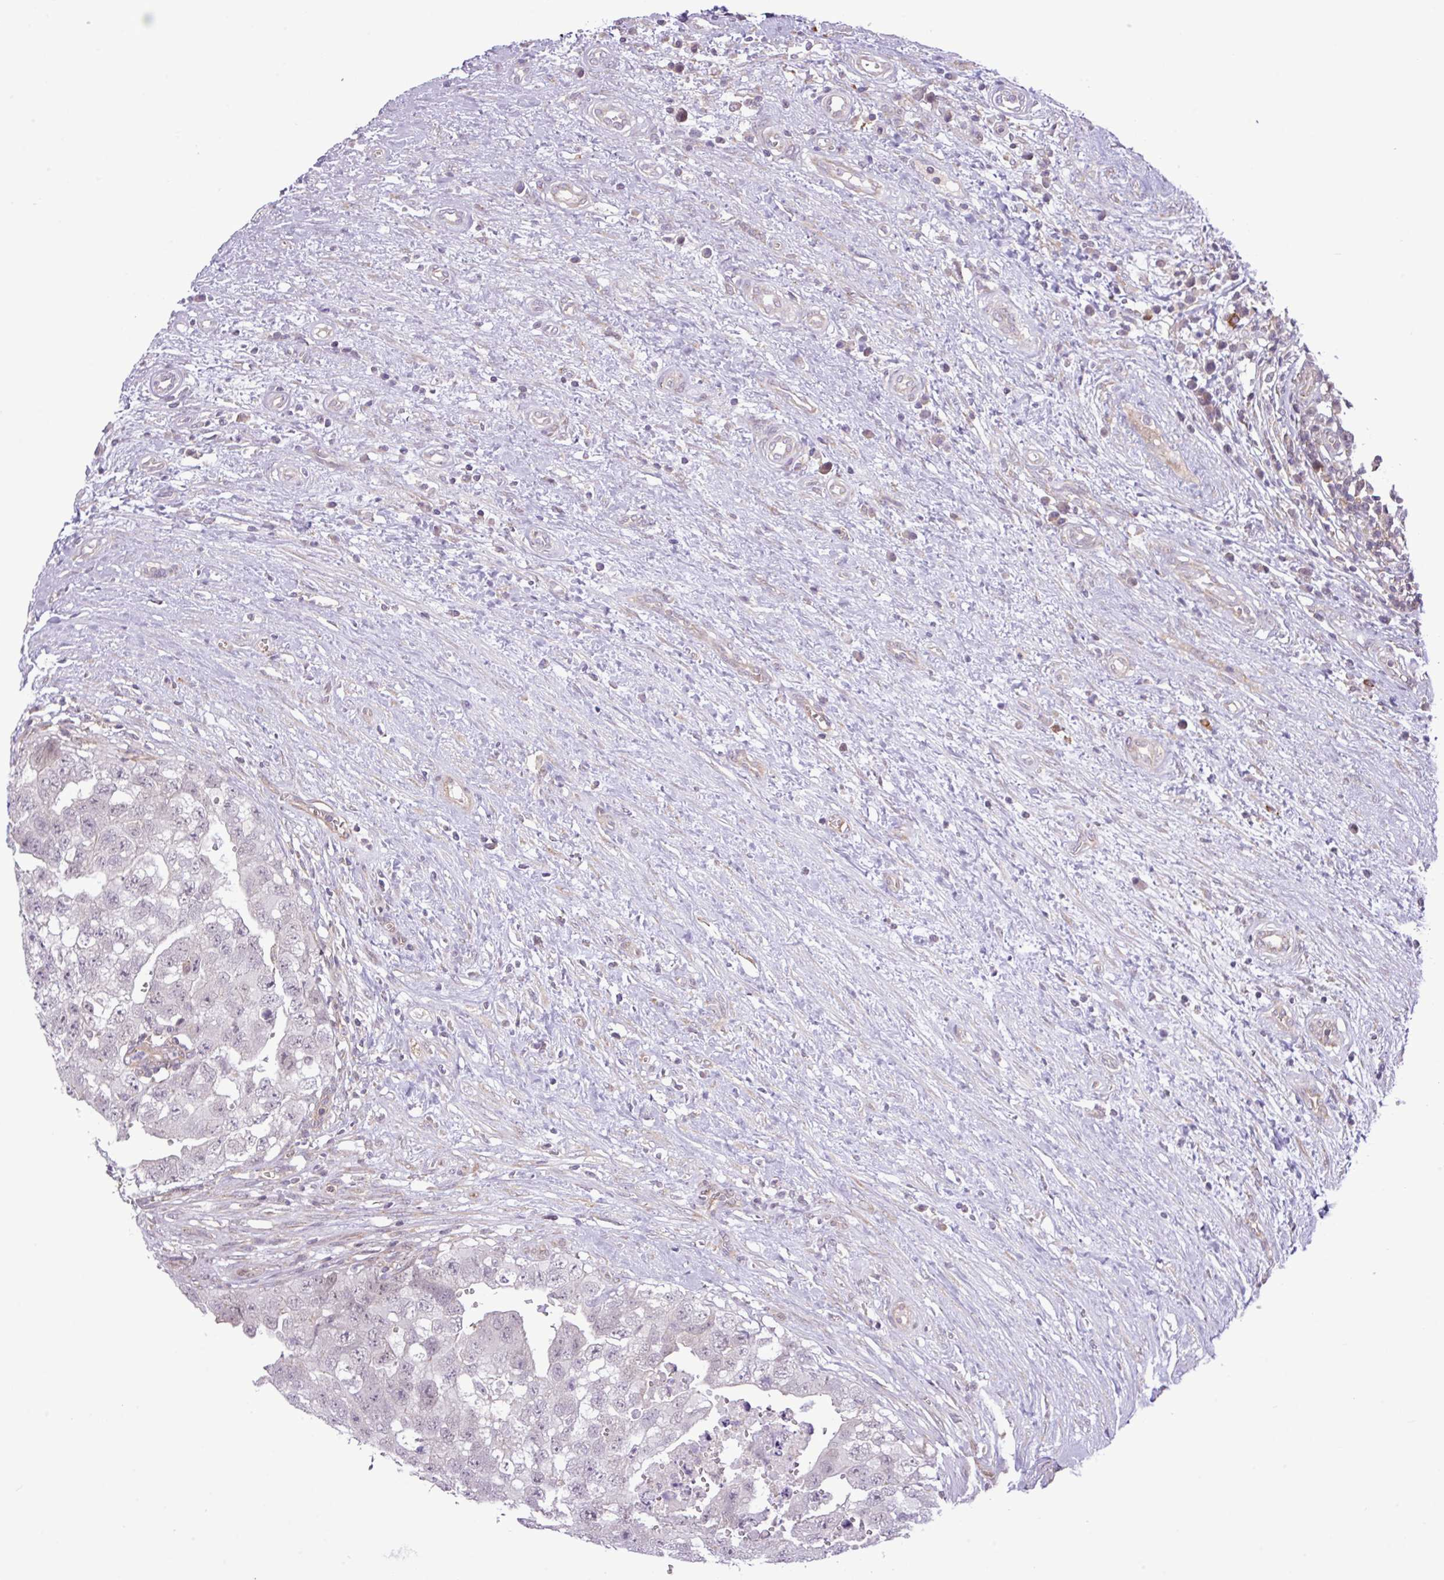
{"staining": {"intensity": "weak", "quantity": "<25%", "location": "cytoplasmic/membranous"}, "tissue": "testis cancer", "cell_type": "Tumor cells", "image_type": "cancer", "snomed": [{"axis": "morphology", "description": "Seminoma, NOS"}, {"axis": "morphology", "description": "Carcinoma, Embryonal, NOS"}, {"axis": "topography", "description": "Testis"}], "caption": "Immunohistochemistry (IHC) image of neoplastic tissue: human testis cancer (embryonal carcinoma) stained with DAB (3,3'-diaminobenzidine) reveals no significant protein expression in tumor cells.", "gene": "FAM222B", "patient": {"sex": "male", "age": 29}}